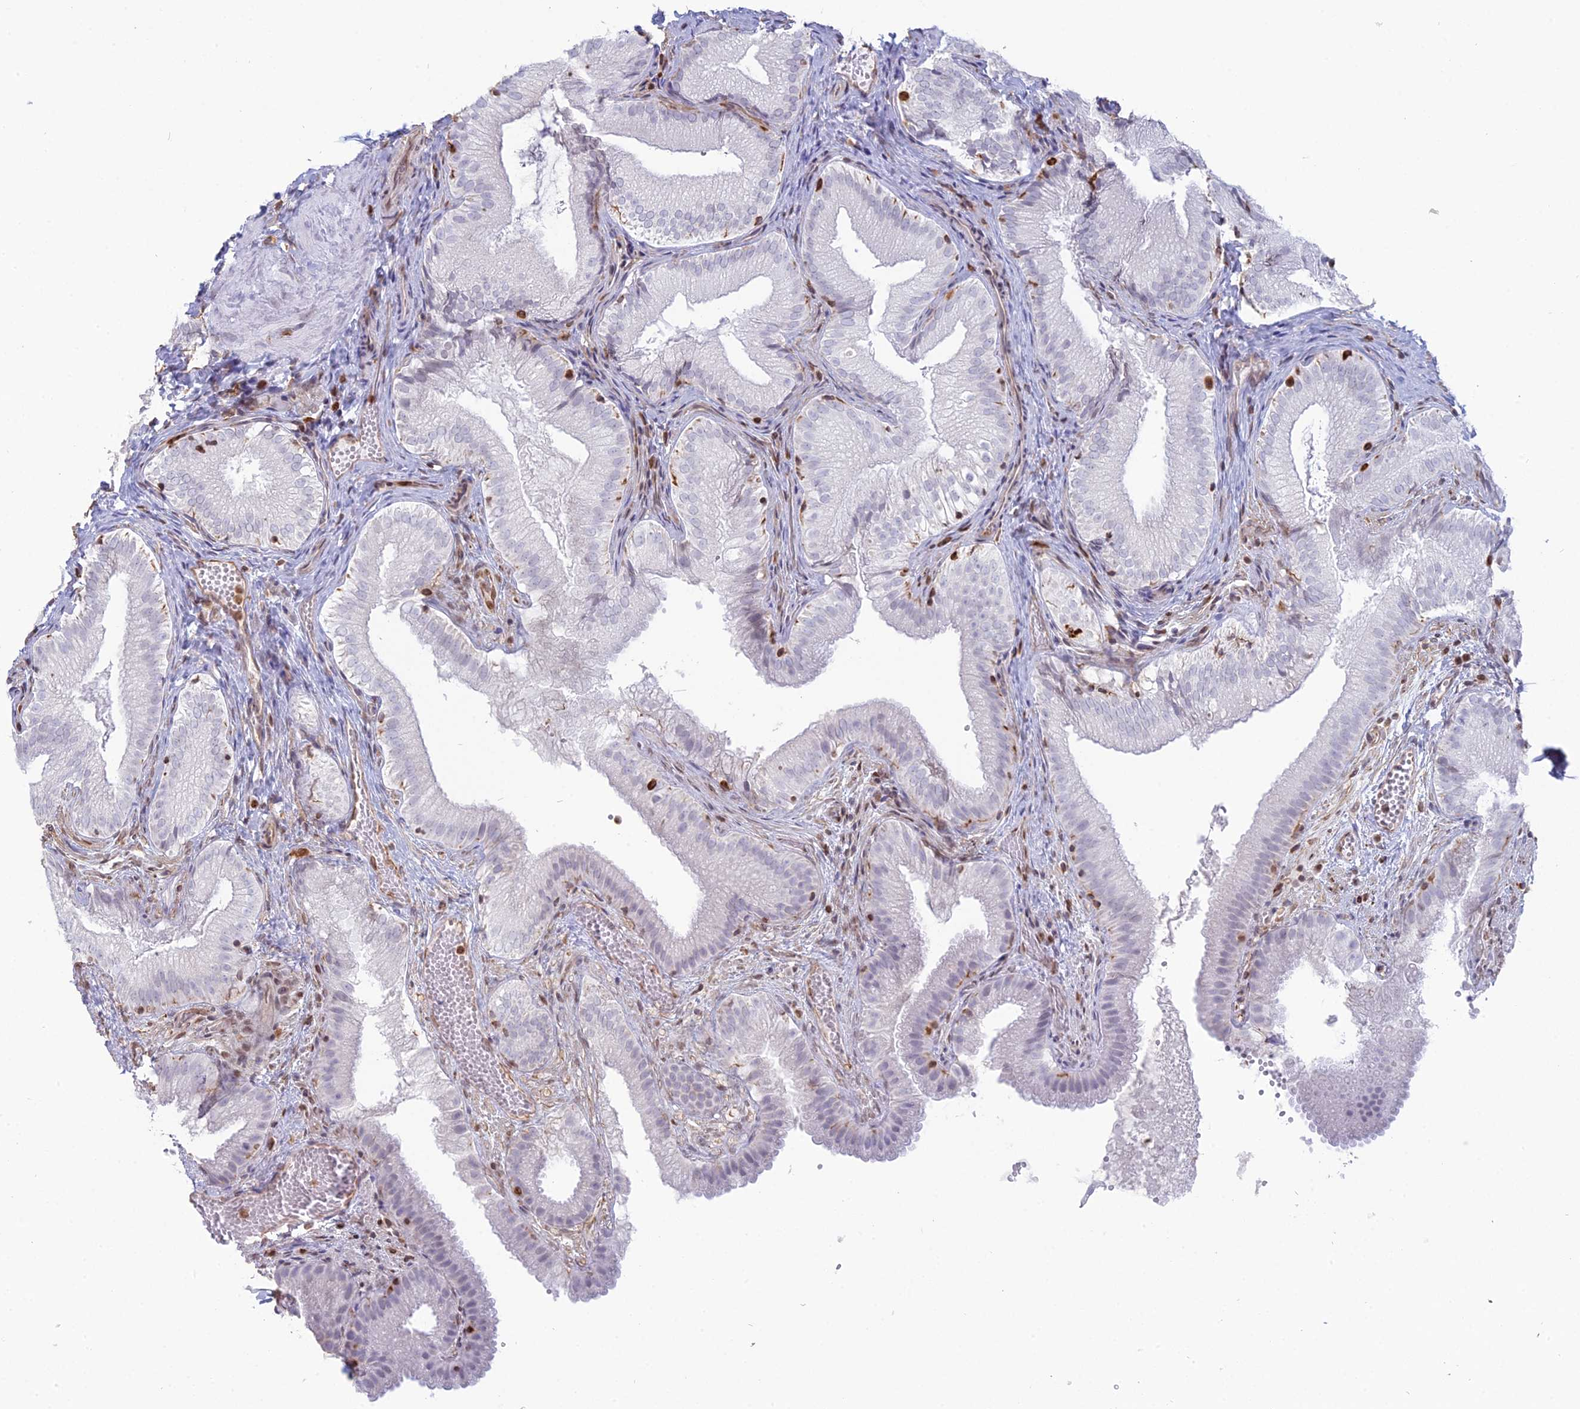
{"staining": {"intensity": "negative", "quantity": "none", "location": "none"}, "tissue": "gallbladder", "cell_type": "Glandular cells", "image_type": "normal", "snomed": [{"axis": "morphology", "description": "Normal tissue, NOS"}, {"axis": "topography", "description": "Gallbladder"}], "caption": "Human gallbladder stained for a protein using immunohistochemistry reveals no positivity in glandular cells.", "gene": "APOBR", "patient": {"sex": "female", "age": 30}}